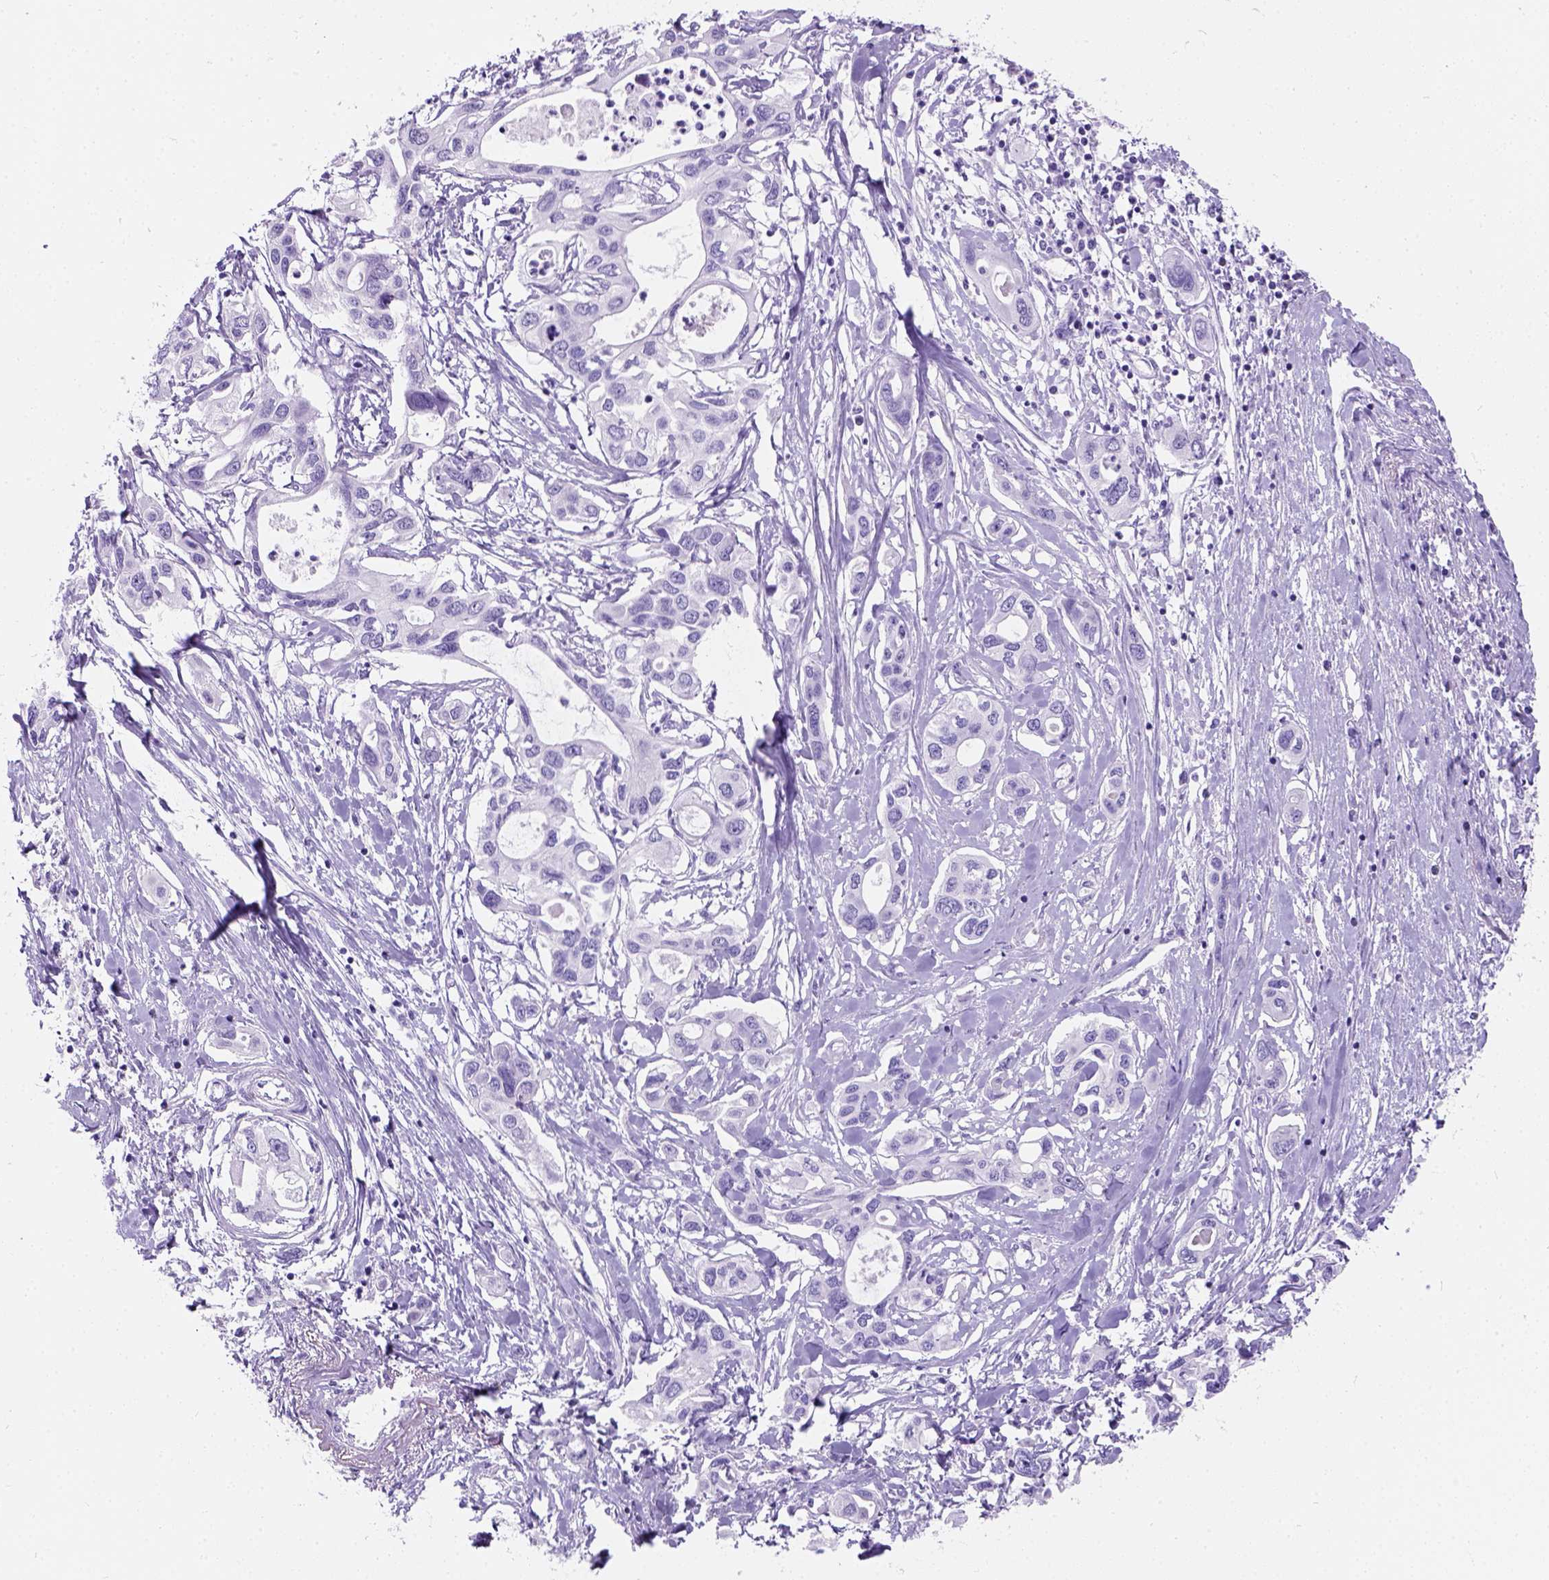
{"staining": {"intensity": "negative", "quantity": "none", "location": "none"}, "tissue": "pancreatic cancer", "cell_type": "Tumor cells", "image_type": "cancer", "snomed": [{"axis": "morphology", "description": "Adenocarcinoma, NOS"}, {"axis": "topography", "description": "Pancreas"}], "caption": "This image is of adenocarcinoma (pancreatic) stained with IHC to label a protein in brown with the nuclei are counter-stained blue. There is no positivity in tumor cells.", "gene": "C7orf57", "patient": {"sex": "male", "age": 60}}